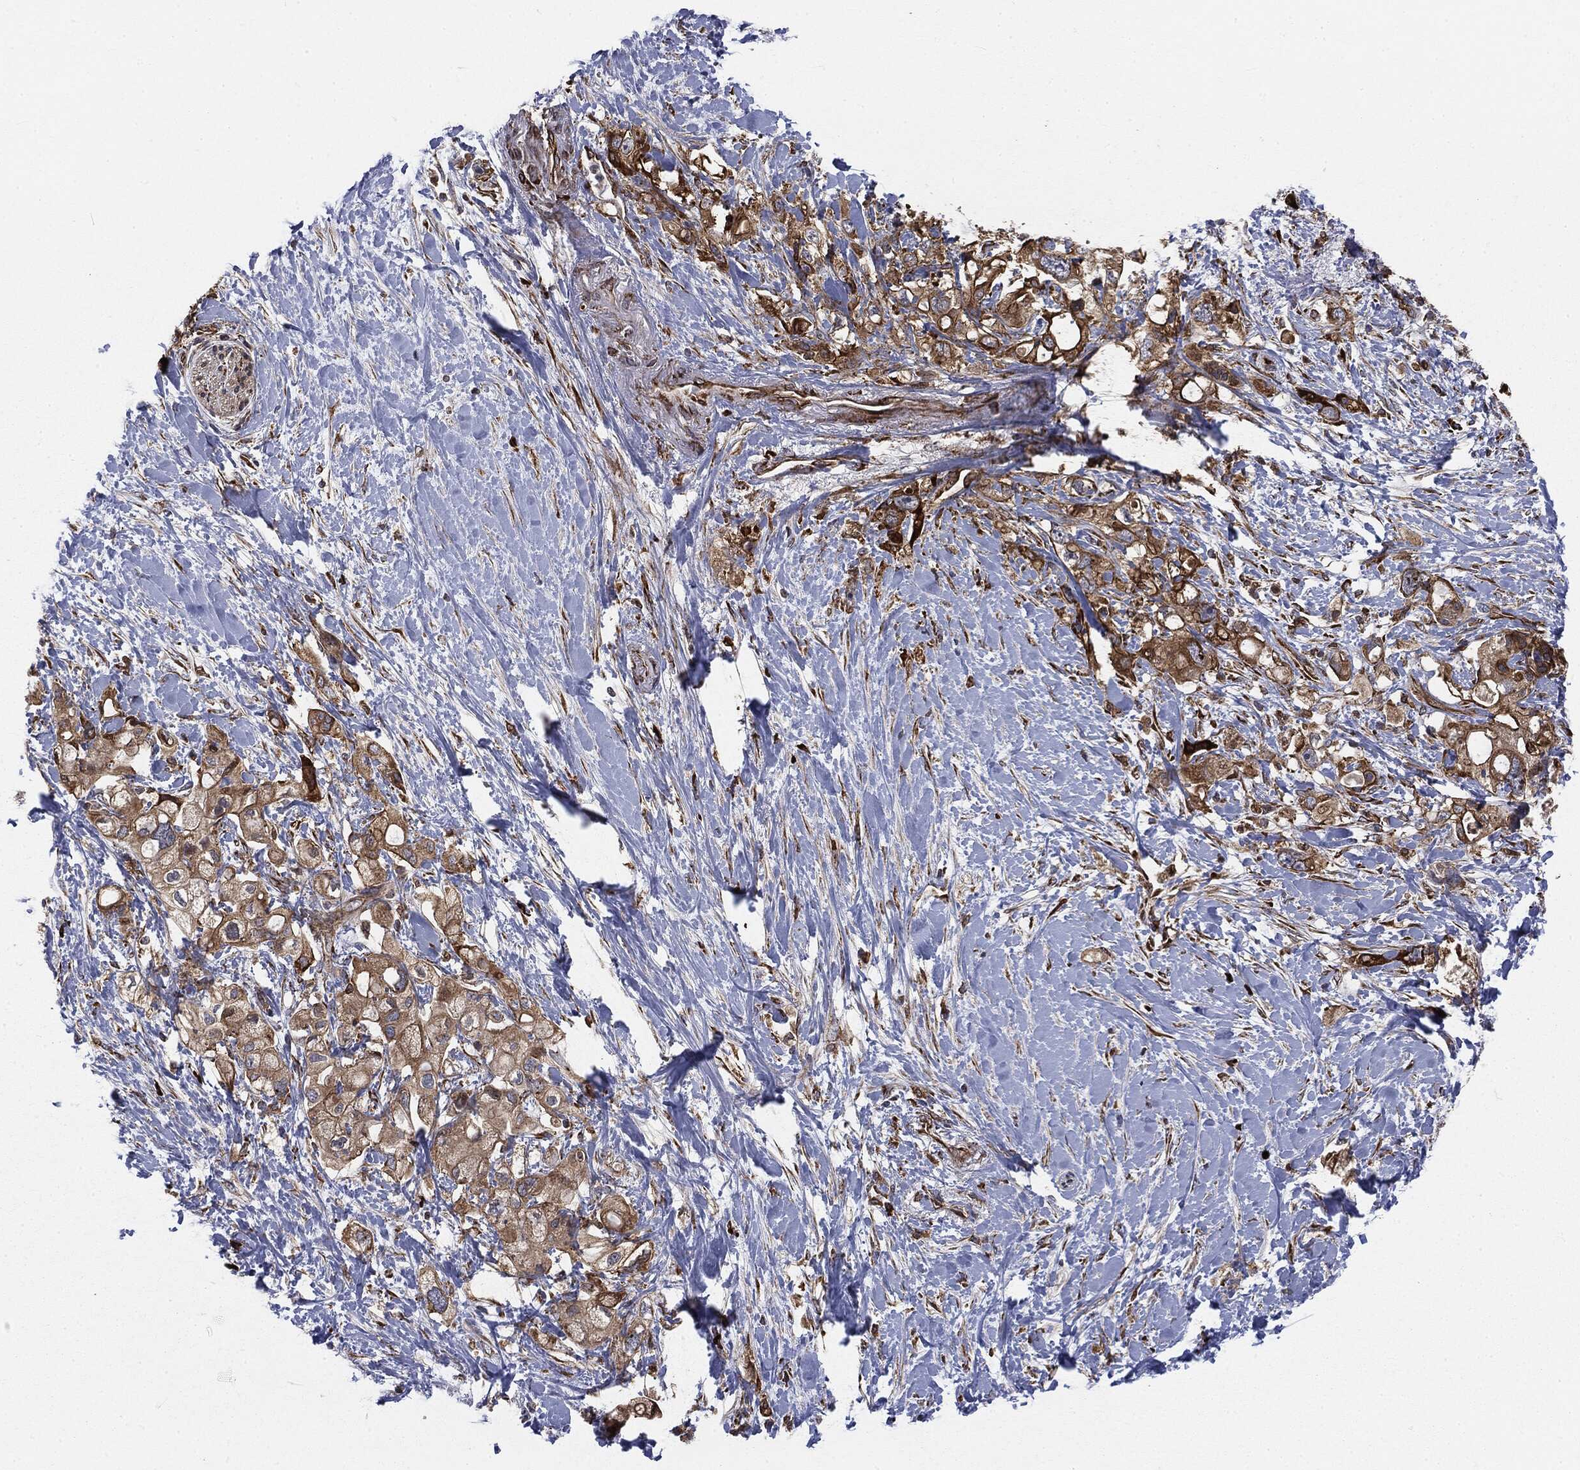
{"staining": {"intensity": "moderate", "quantity": ">75%", "location": "cytoplasmic/membranous"}, "tissue": "pancreatic cancer", "cell_type": "Tumor cells", "image_type": "cancer", "snomed": [{"axis": "morphology", "description": "Adenocarcinoma, NOS"}, {"axis": "topography", "description": "Pancreas"}], "caption": "Moderate cytoplasmic/membranous protein staining is present in approximately >75% of tumor cells in pancreatic cancer.", "gene": "CYLD", "patient": {"sex": "female", "age": 56}}